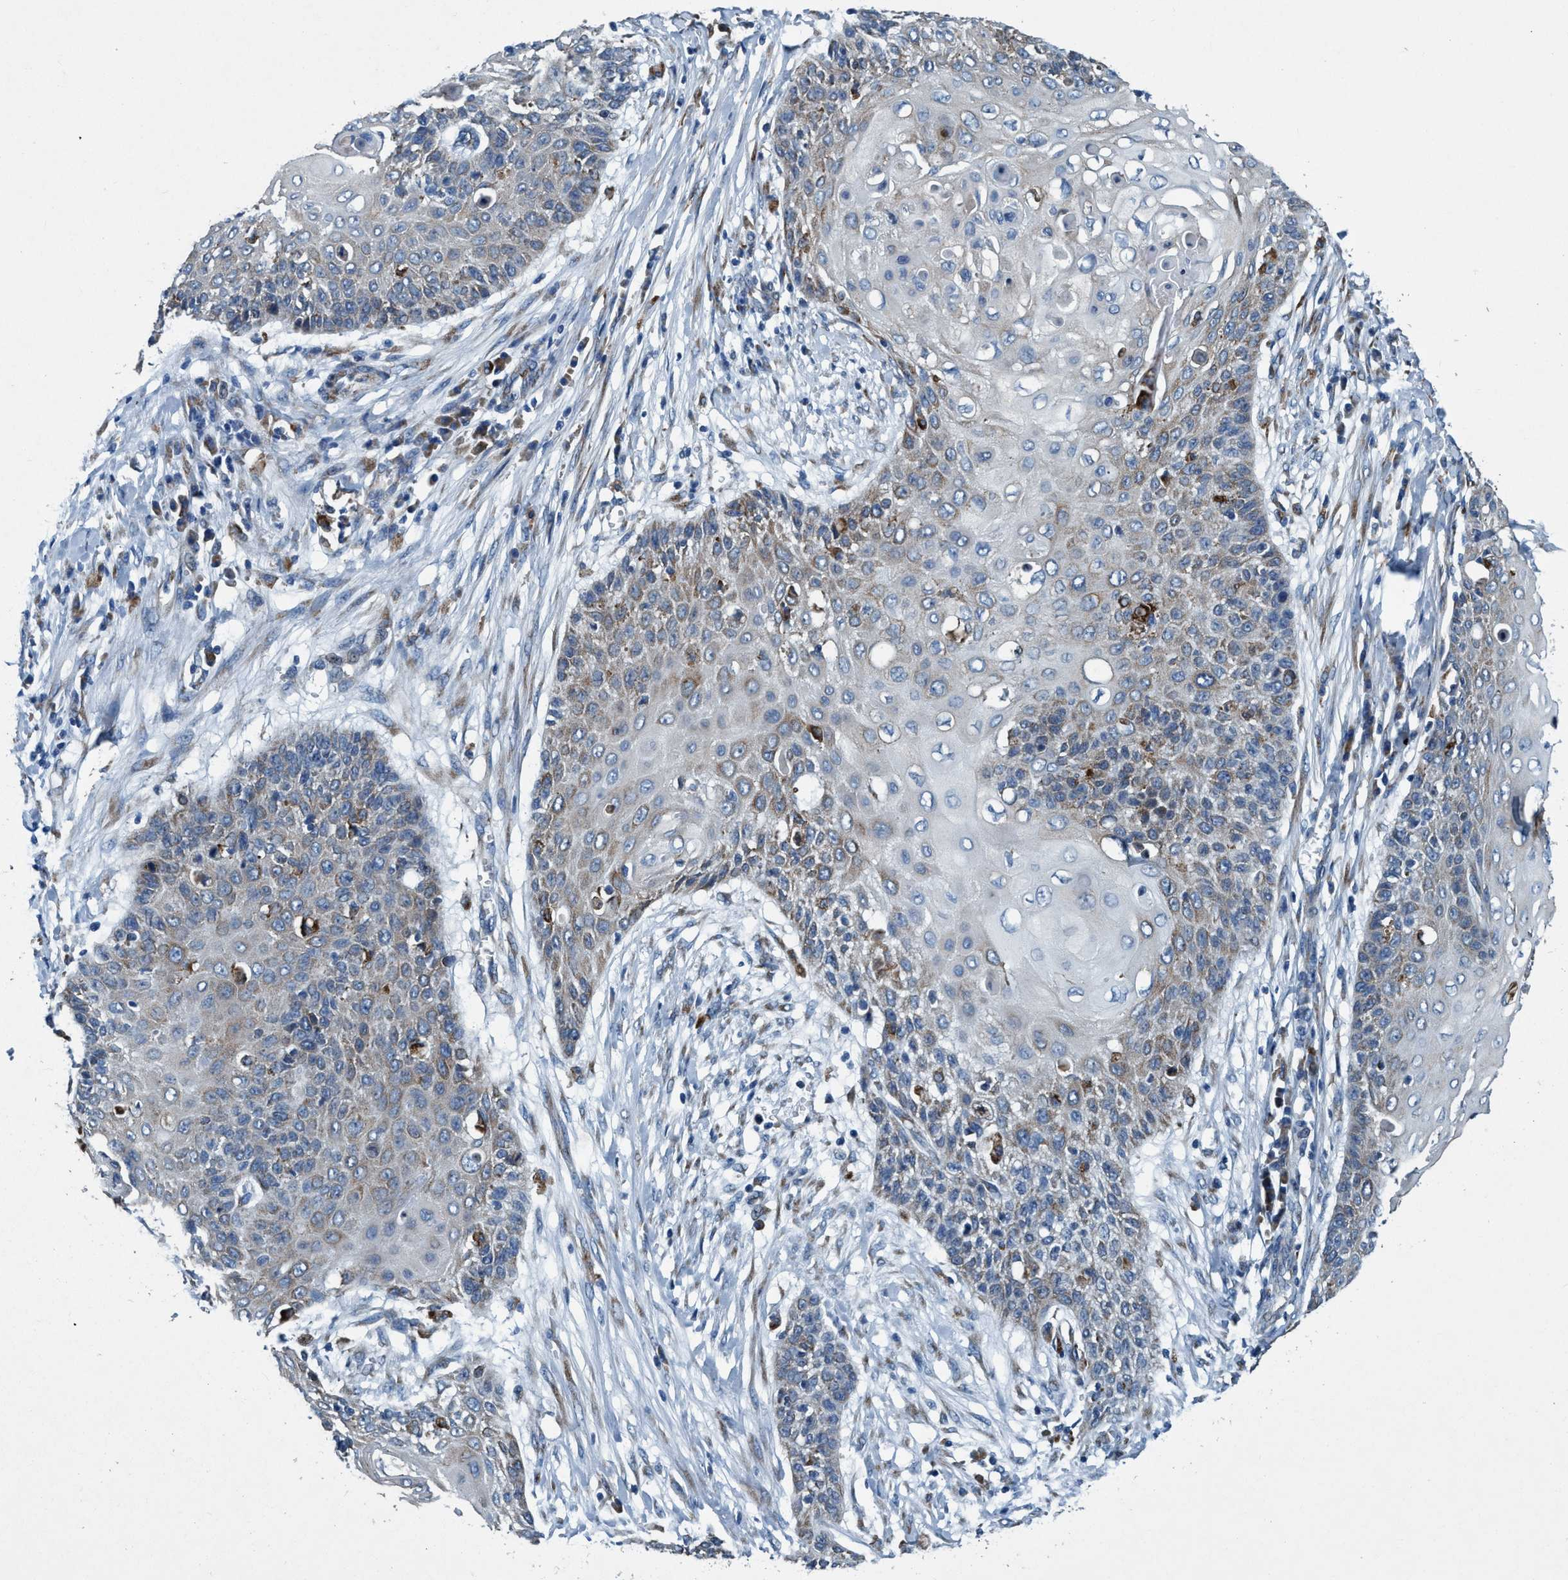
{"staining": {"intensity": "weak", "quantity": "<25%", "location": "cytoplasmic/membranous"}, "tissue": "cervical cancer", "cell_type": "Tumor cells", "image_type": "cancer", "snomed": [{"axis": "morphology", "description": "Squamous cell carcinoma, NOS"}, {"axis": "topography", "description": "Cervix"}], "caption": "High power microscopy image of an immunohistochemistry (IHC) histopathology image of squamous cell carcinoma (cervical), revealing no significant expression in tumor cells.", "gene": "ARMC9", "patient": {"sex": "female", "age": 39}}